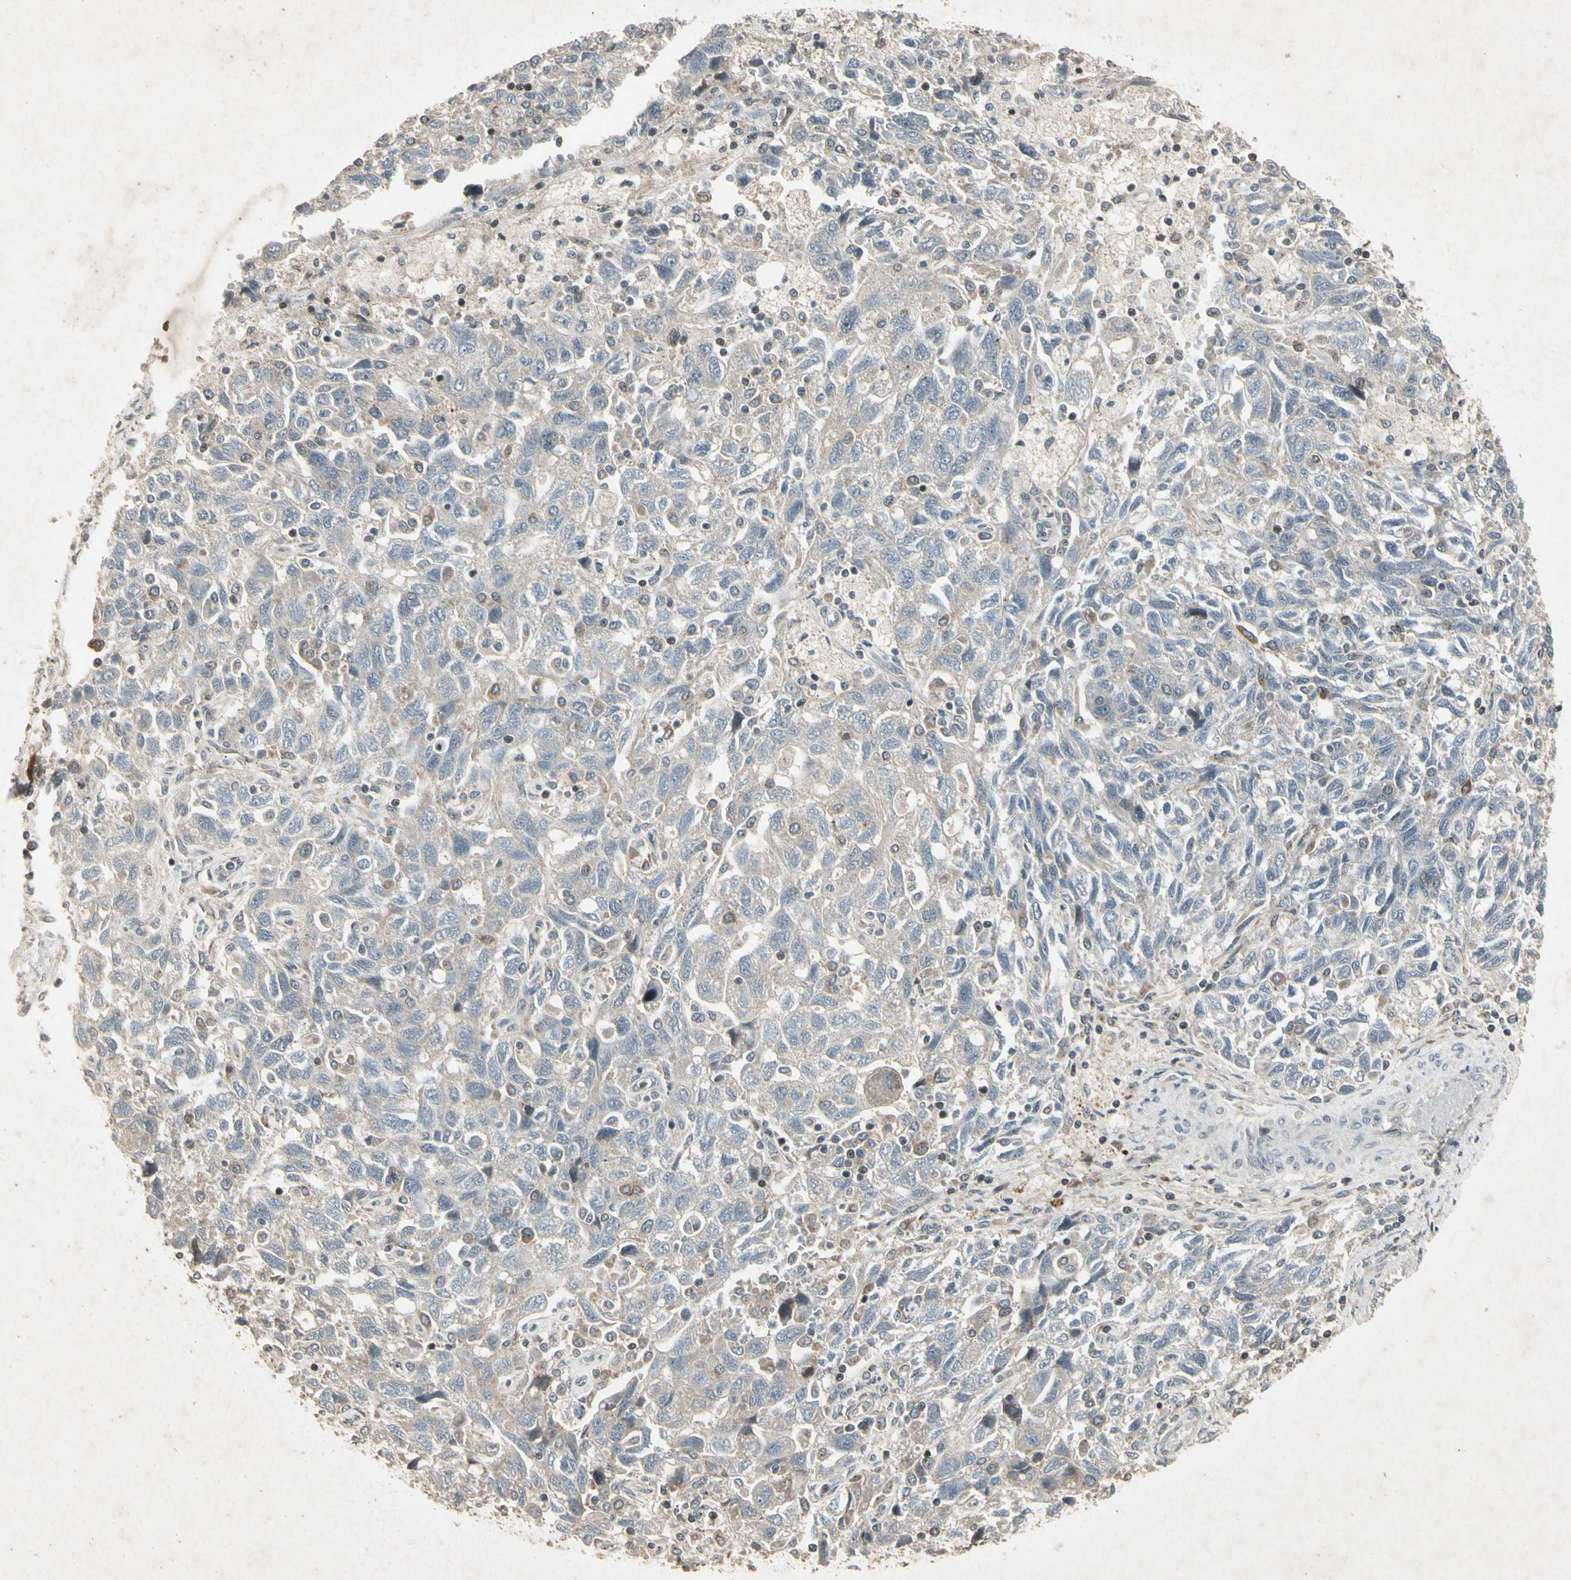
{"staining": {"intensity": "weak", "quantity": "<25%", "location": "cytoplasmic/membranous"}, "tissue": "ovarian cancer", "cell_type": "Tumor cells", "image_type": "cancer", "snomed": [{"axis": "morphology", "description": "Carcinoma, NOS"}, {"axis": "morphology", "description": "Cystadenocarcinoma, serous, NOS"}, {"axis": "topography", "description": "Ovary"}], "caption": "DAB (3,3'-diaminobenzidine) immunohistochemical staining of ovarian carcinoma shows no significant staining in tumor cells.", "gene": "TEK", "patient": {"sex": "female", "age": 69}}